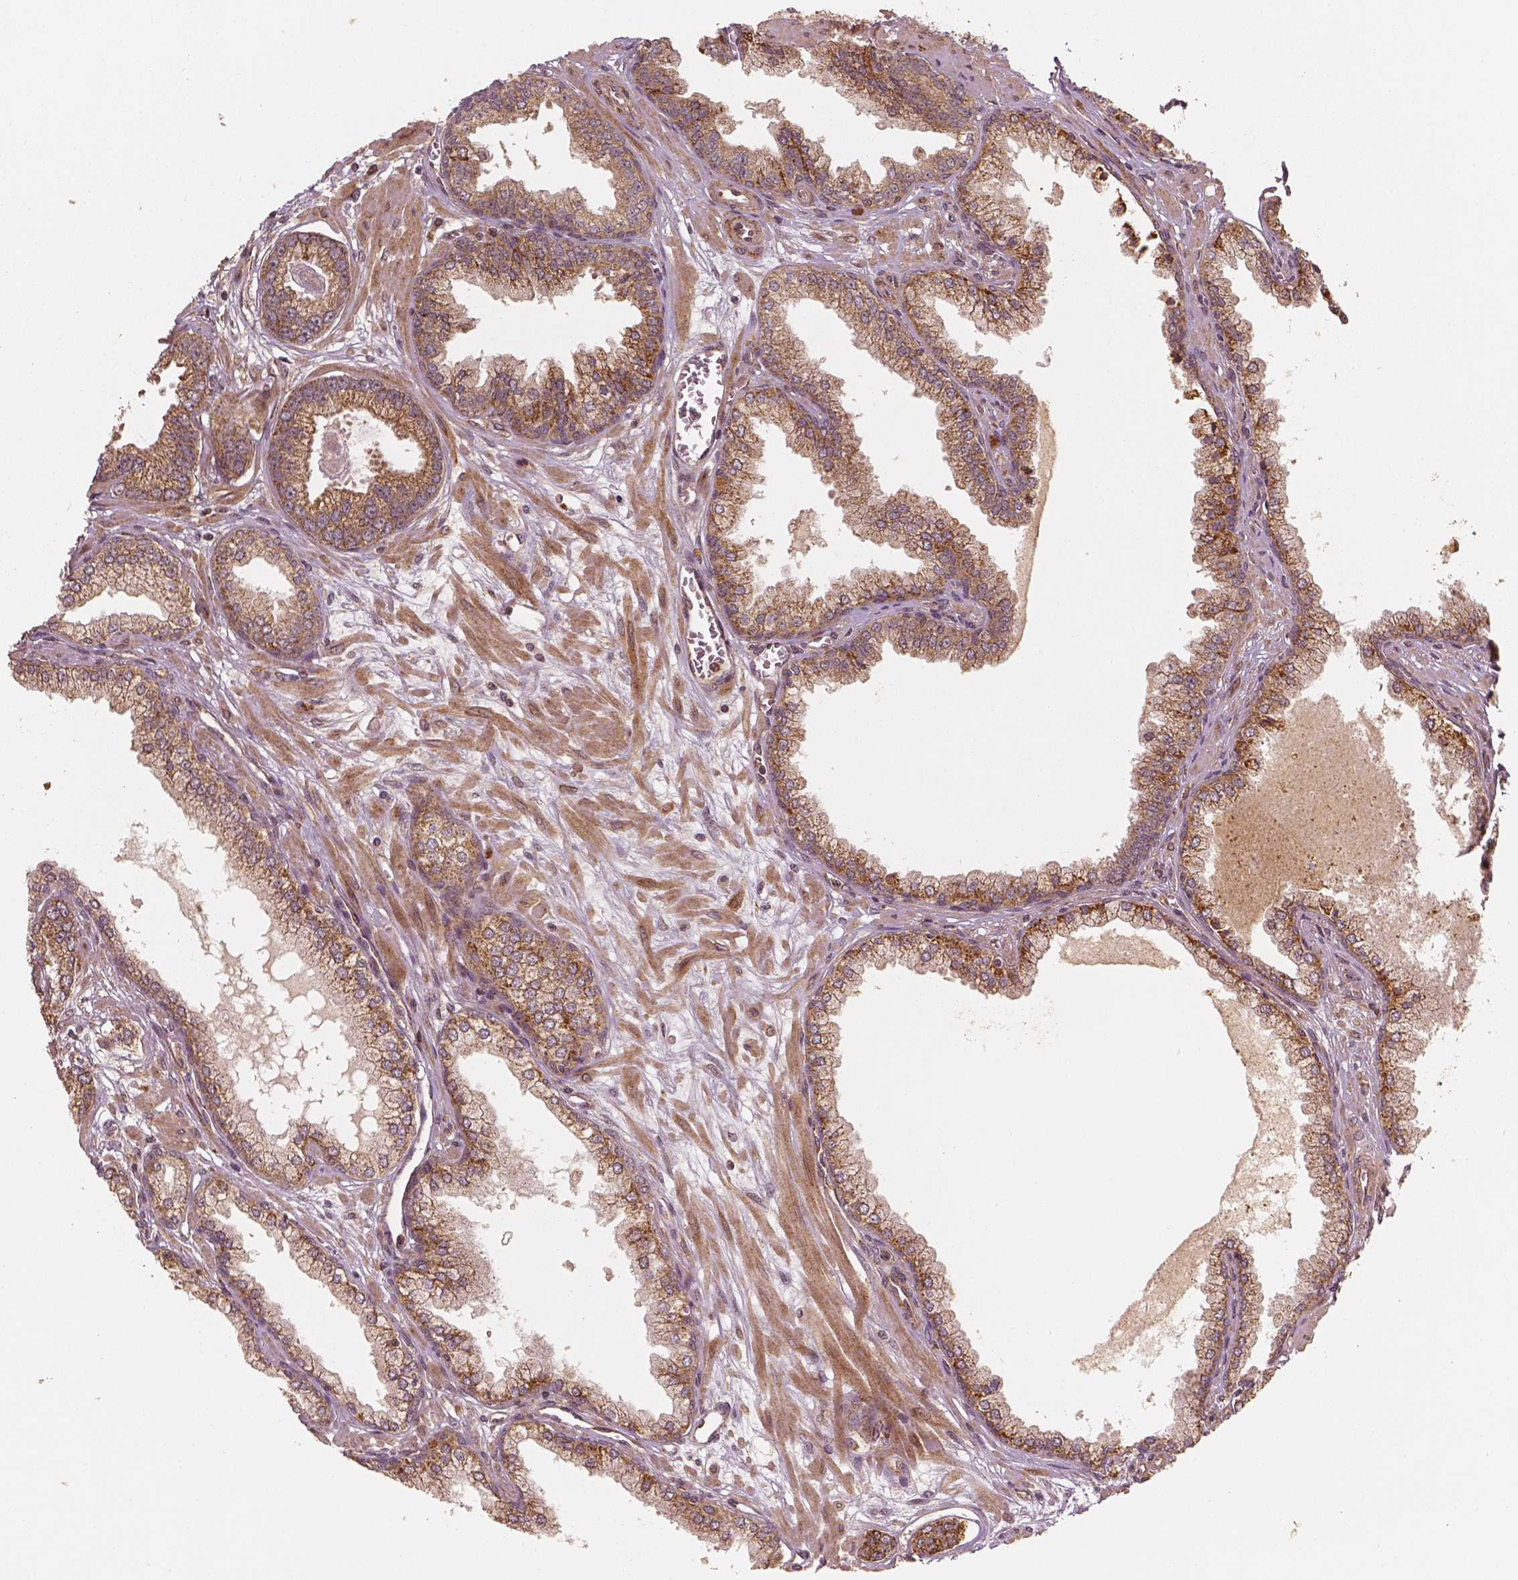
{"staining": {"intensity": "moderate", "quantity": ">75%", "location": "cytoplasmic/membranous"}, "tissue": "prostate cancer", "cell_type": "Tumor cells", "image_type": "cancer", "snomed": [{"axis": "morphology", "description": "Adenocarcinoma, Low grade"}, {"axis": "topography", "description": "Prostate"}], "caption": "Protein staining displays moderate cytoplasmic/membranous expression in about >75% of tumor cells in prostate cancer.", "gene": "PGAM5", "patient": {"sex": "male", "age": 64}}